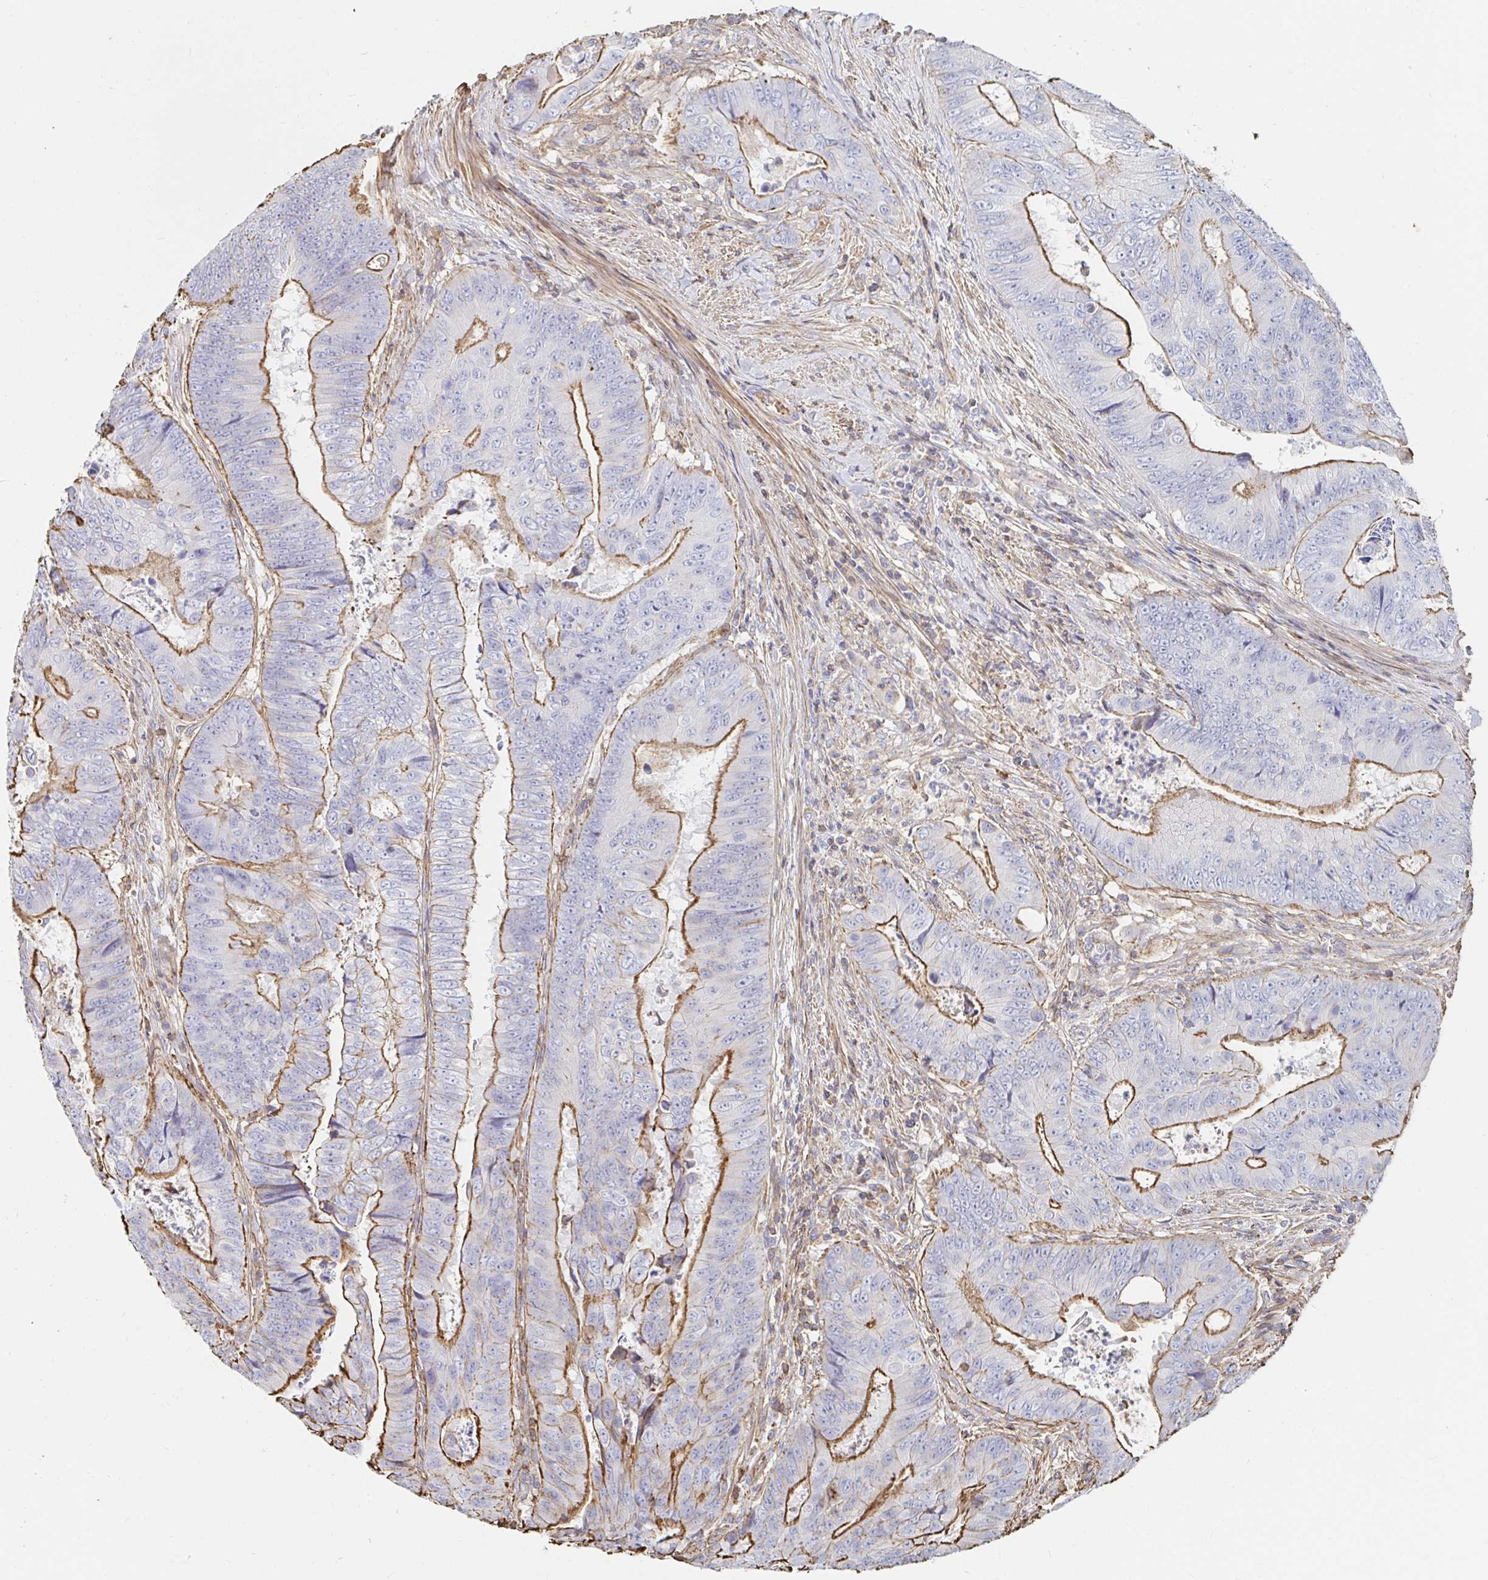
{"staining": {"intensity": "moderate", "quantity": "25%-75%", "location": "cytoplasmic/membranous"}, "tissue": "colorectal cancer", "cell_type": "Tumor cells", "image_type": "cancer", "snomed": [{"axis": "morphology", "description": "Adenocarcinoma, NOS"}, {"axis": "topography", "description": "Colon"}], "caption": "Immunohistochemical staining of colorectal cancer exhibits medium levels of moderate cytoplasmic/membranous expression in approximately 25%-75% of tumor cells.", "gene": "PTPN14", "patient": {"sex": "female", "age": 48}}